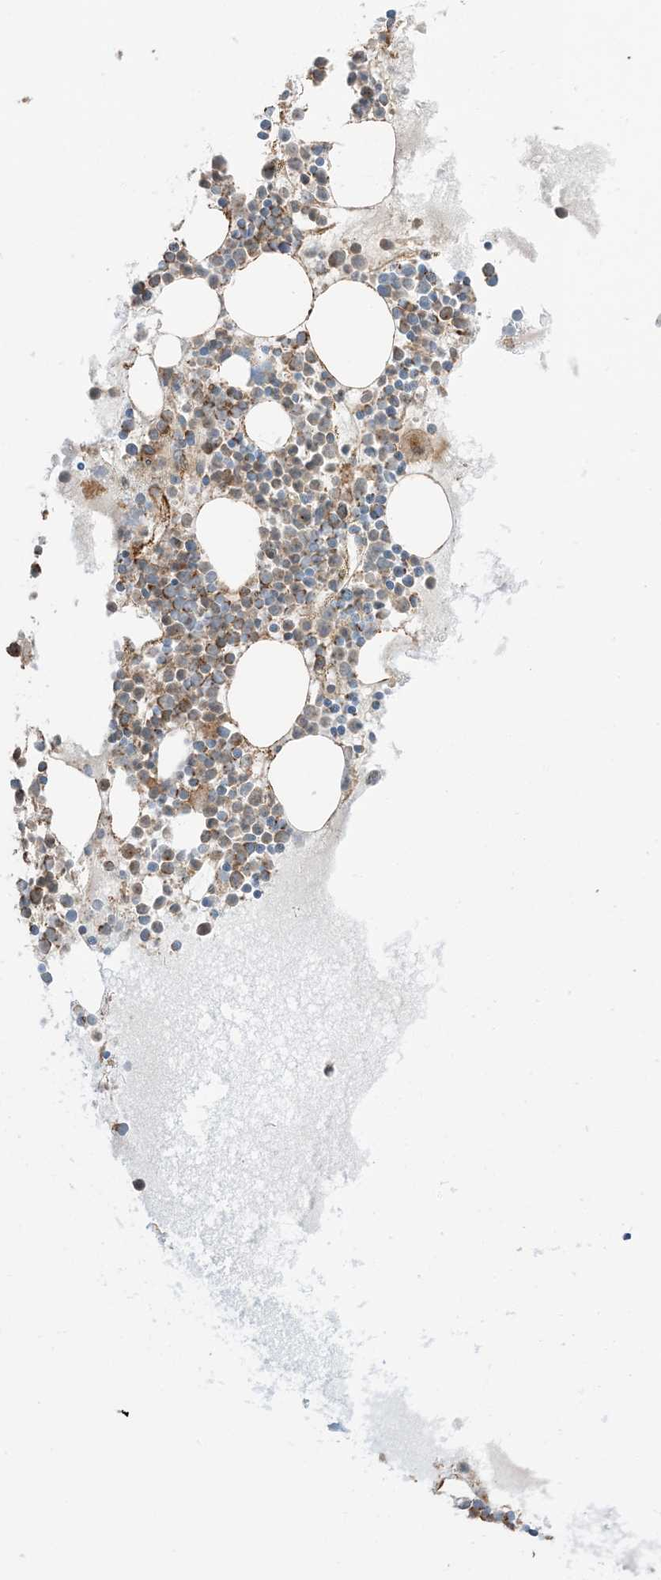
{"staining": {"intensity": "moderate", "quantity": ">75%", "location": "cytoplasmic/membranous"}, "tissue": "bone marrow", "cell_type": "Hematopoietic cells", "image_type": "normal", "snomed": [{"axis": "morphology", "description": "Normal tissue, NOS"}, {"axis": "topography", "description": "Bone marrow"}], "caption": "Bone marrow stained with IHC exhibits moderate cytoplasmic/membranous positivity in about >75% of hematopoietic cells. (DAB IHC with brightfield microscopy, high magnification).", "gene": "N4BP3", "patient": {"sex": "female", "age": 62}}